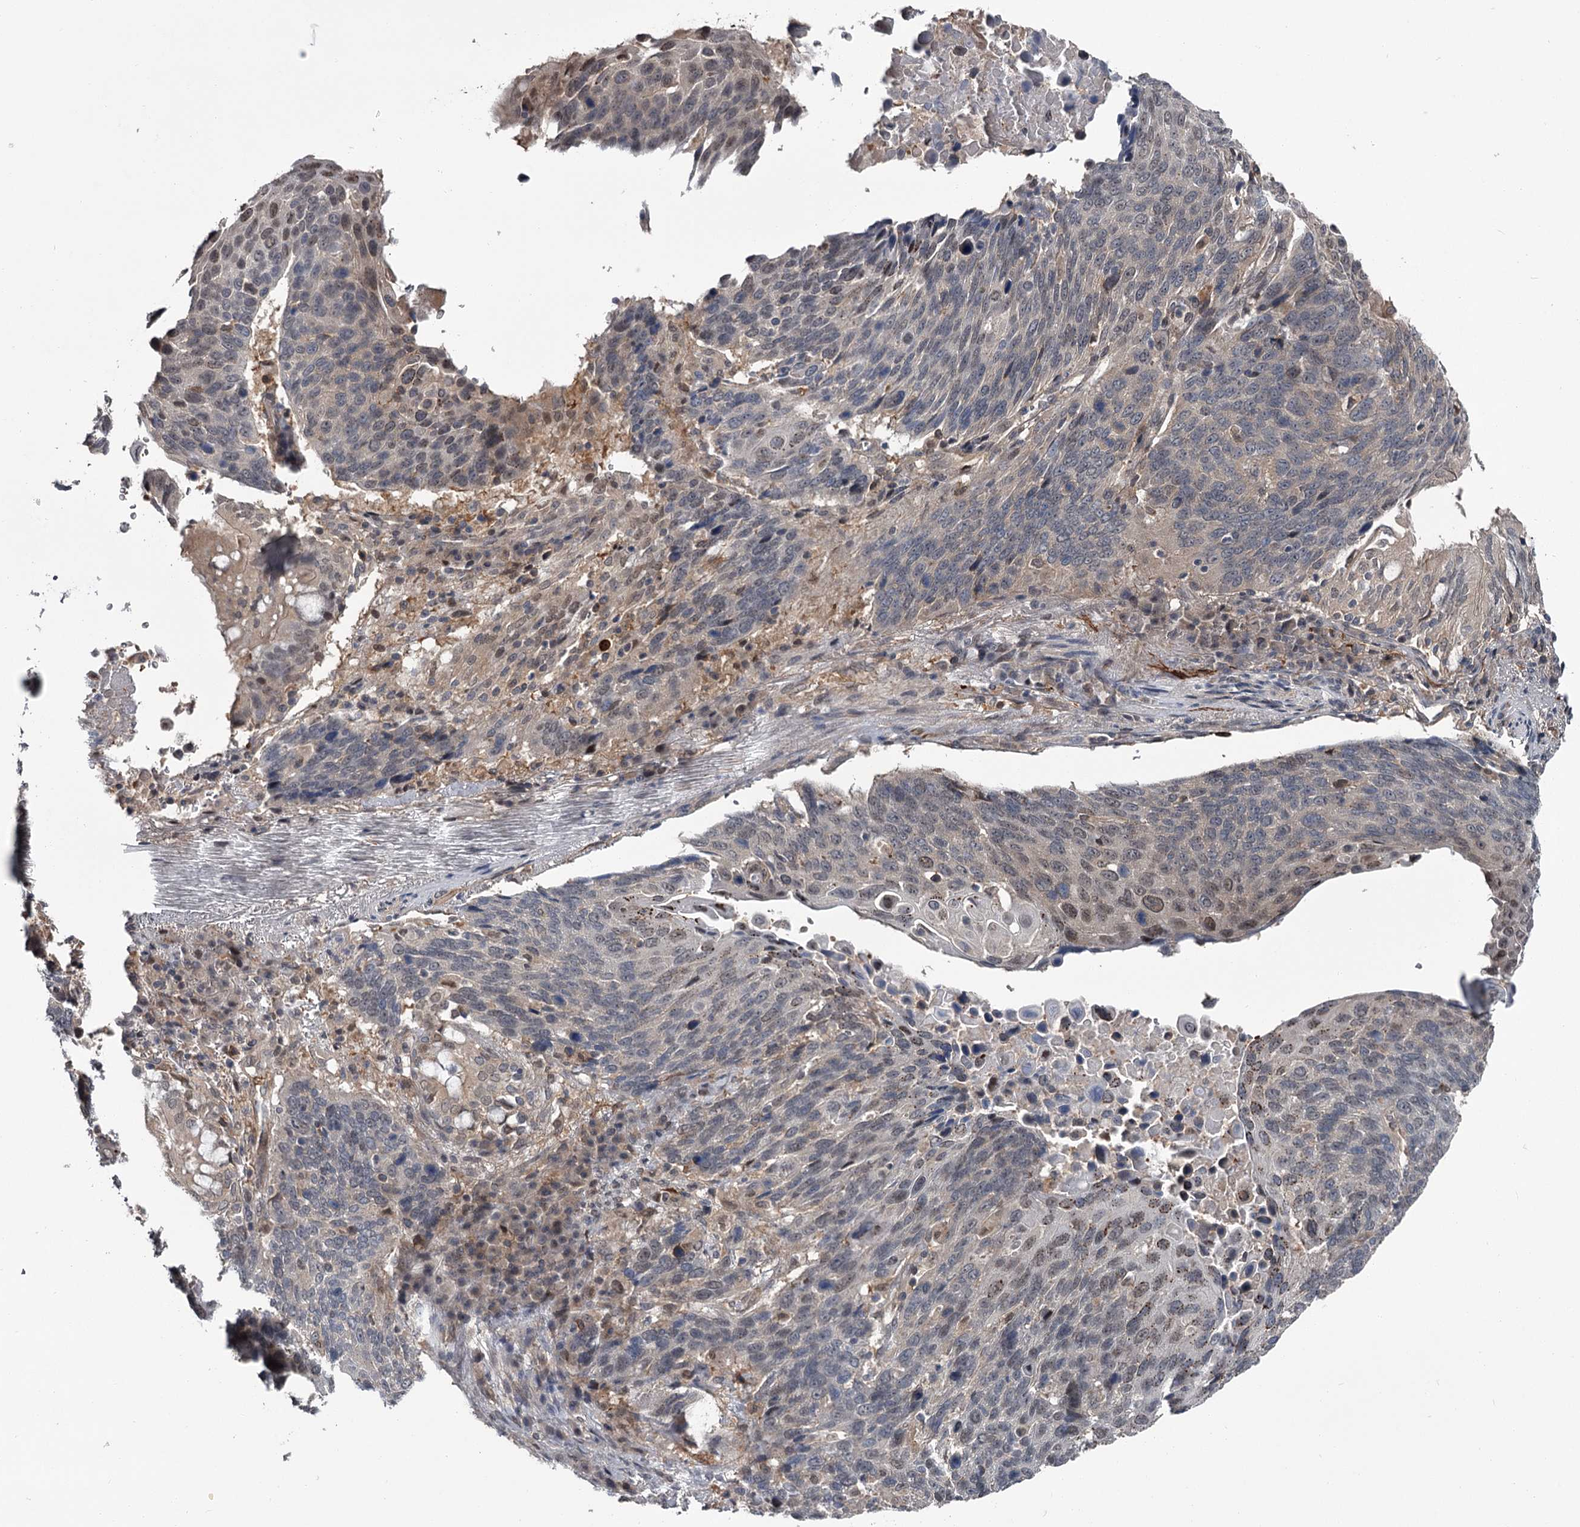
{"staining": {"intensity": "weak", "quantity": "<25%", "location": "cytoplasmic/membranous,nuclear"}, "tissue": "lung cancer", "cell_type": "Tumor cells", "image_type": "cancer", "snomed": [{"axis": "morphology", "description": "Squamous cell carcinoma, NOS"}, {"axis": "topography", "description": "Lung"}], "caption": "This is a image of immunohistochemistry (IHC) staining of lung squamous cell carcinoma, which shows no expression in tumor cells. (Brightfield microscopy of DAB (3,3'-diaminobenzidine) immunohistochemistry (IHC) at high magnification).", "gene": "DAO", "patient": {"sex": "male", "age": 66}}